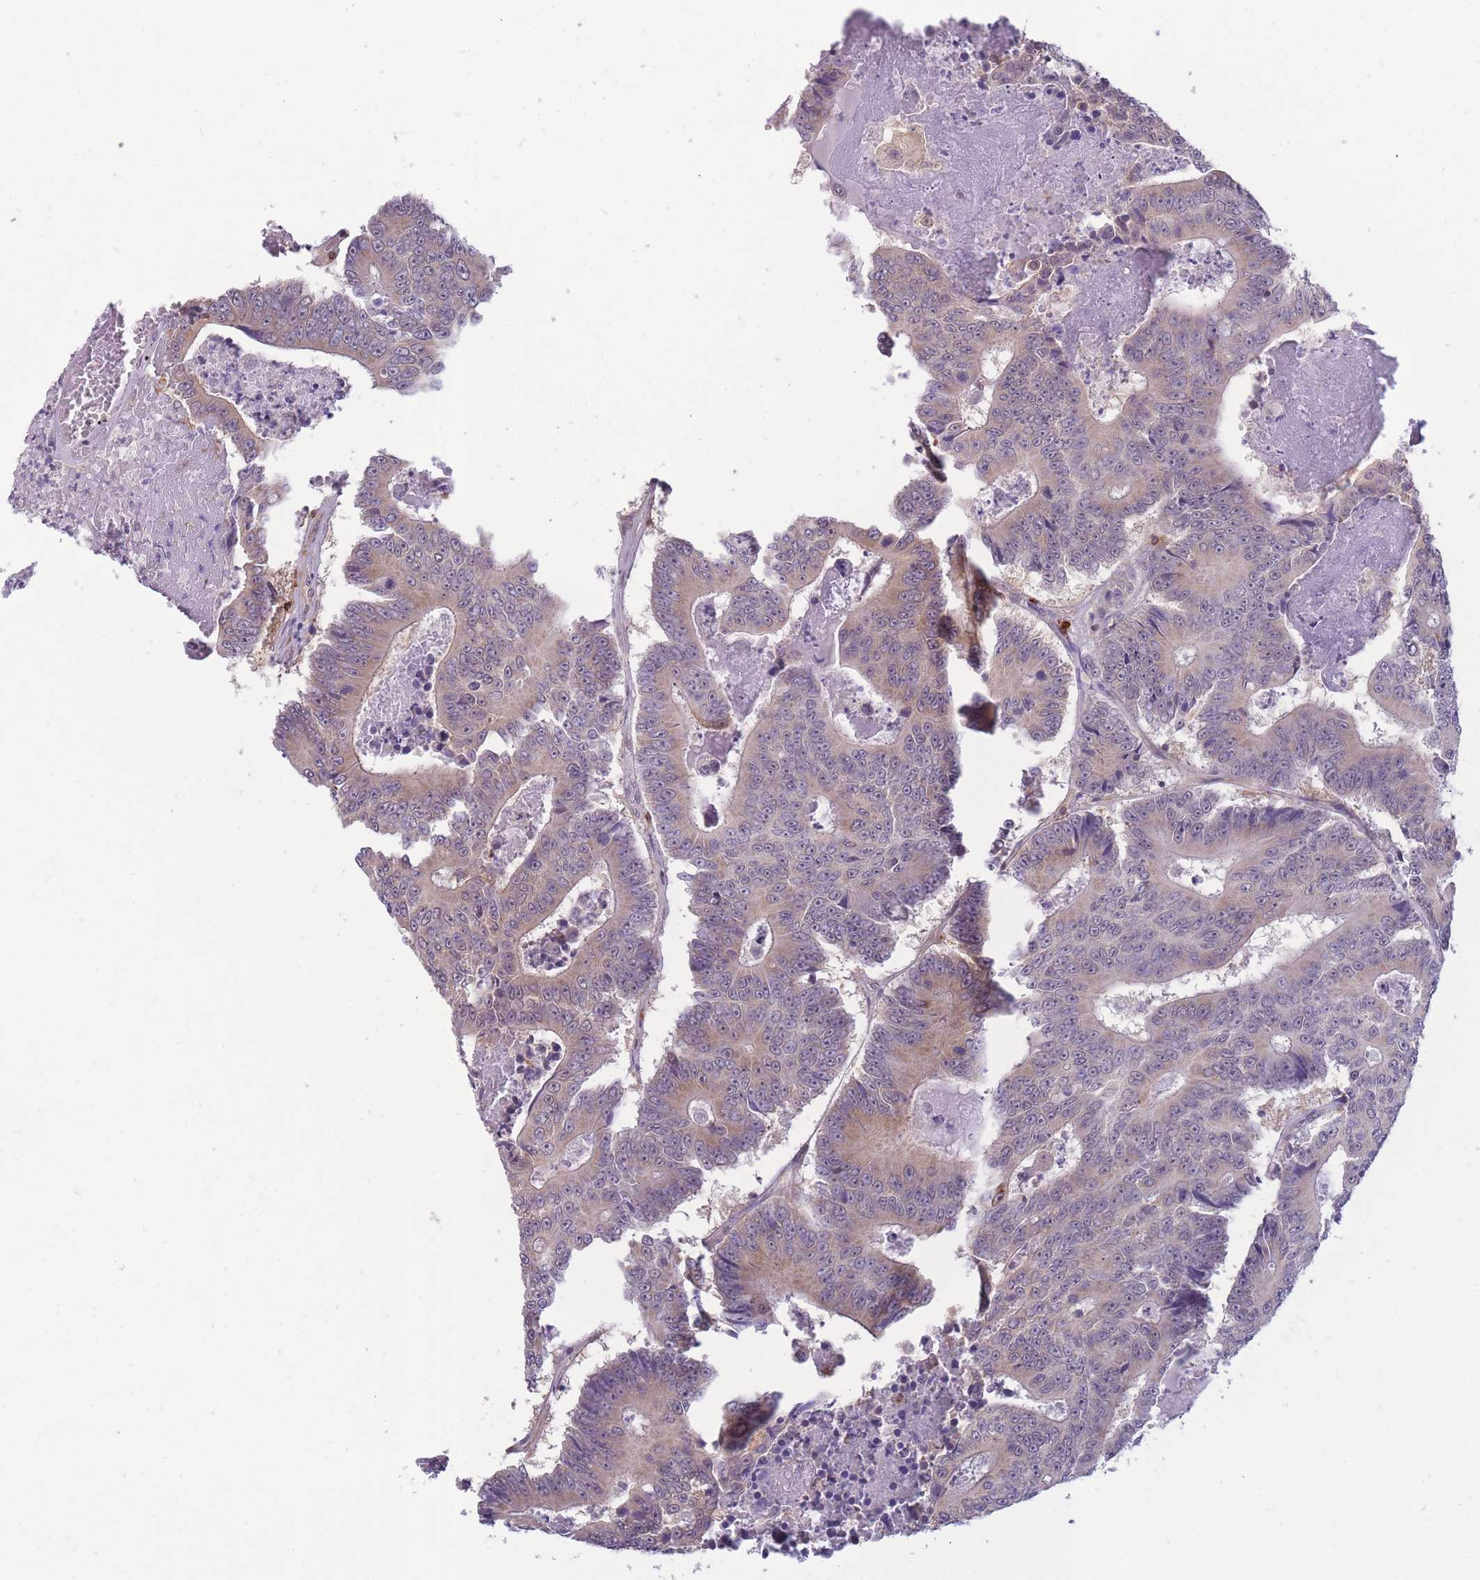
{"staining": {"intensity": "weak", "quantity": "25%-75%", "location": "cytoplasmic/membranous"}, "tissue": "colorectal cancer", "cell_type": "Tumor cells", "image_type": "cancer", "snomed": [{"axis": "morphology", "description": "Adenocarcinoma, NOS"}, {"axis": "topography", "description": "Colon"}], "caption": "Human adenocarcinoma (colorectal) stained with a protein marker displays weak staining in tumor cells.", "gene": "TMEM121", "patient": {"sex": "male", "age": 83}}